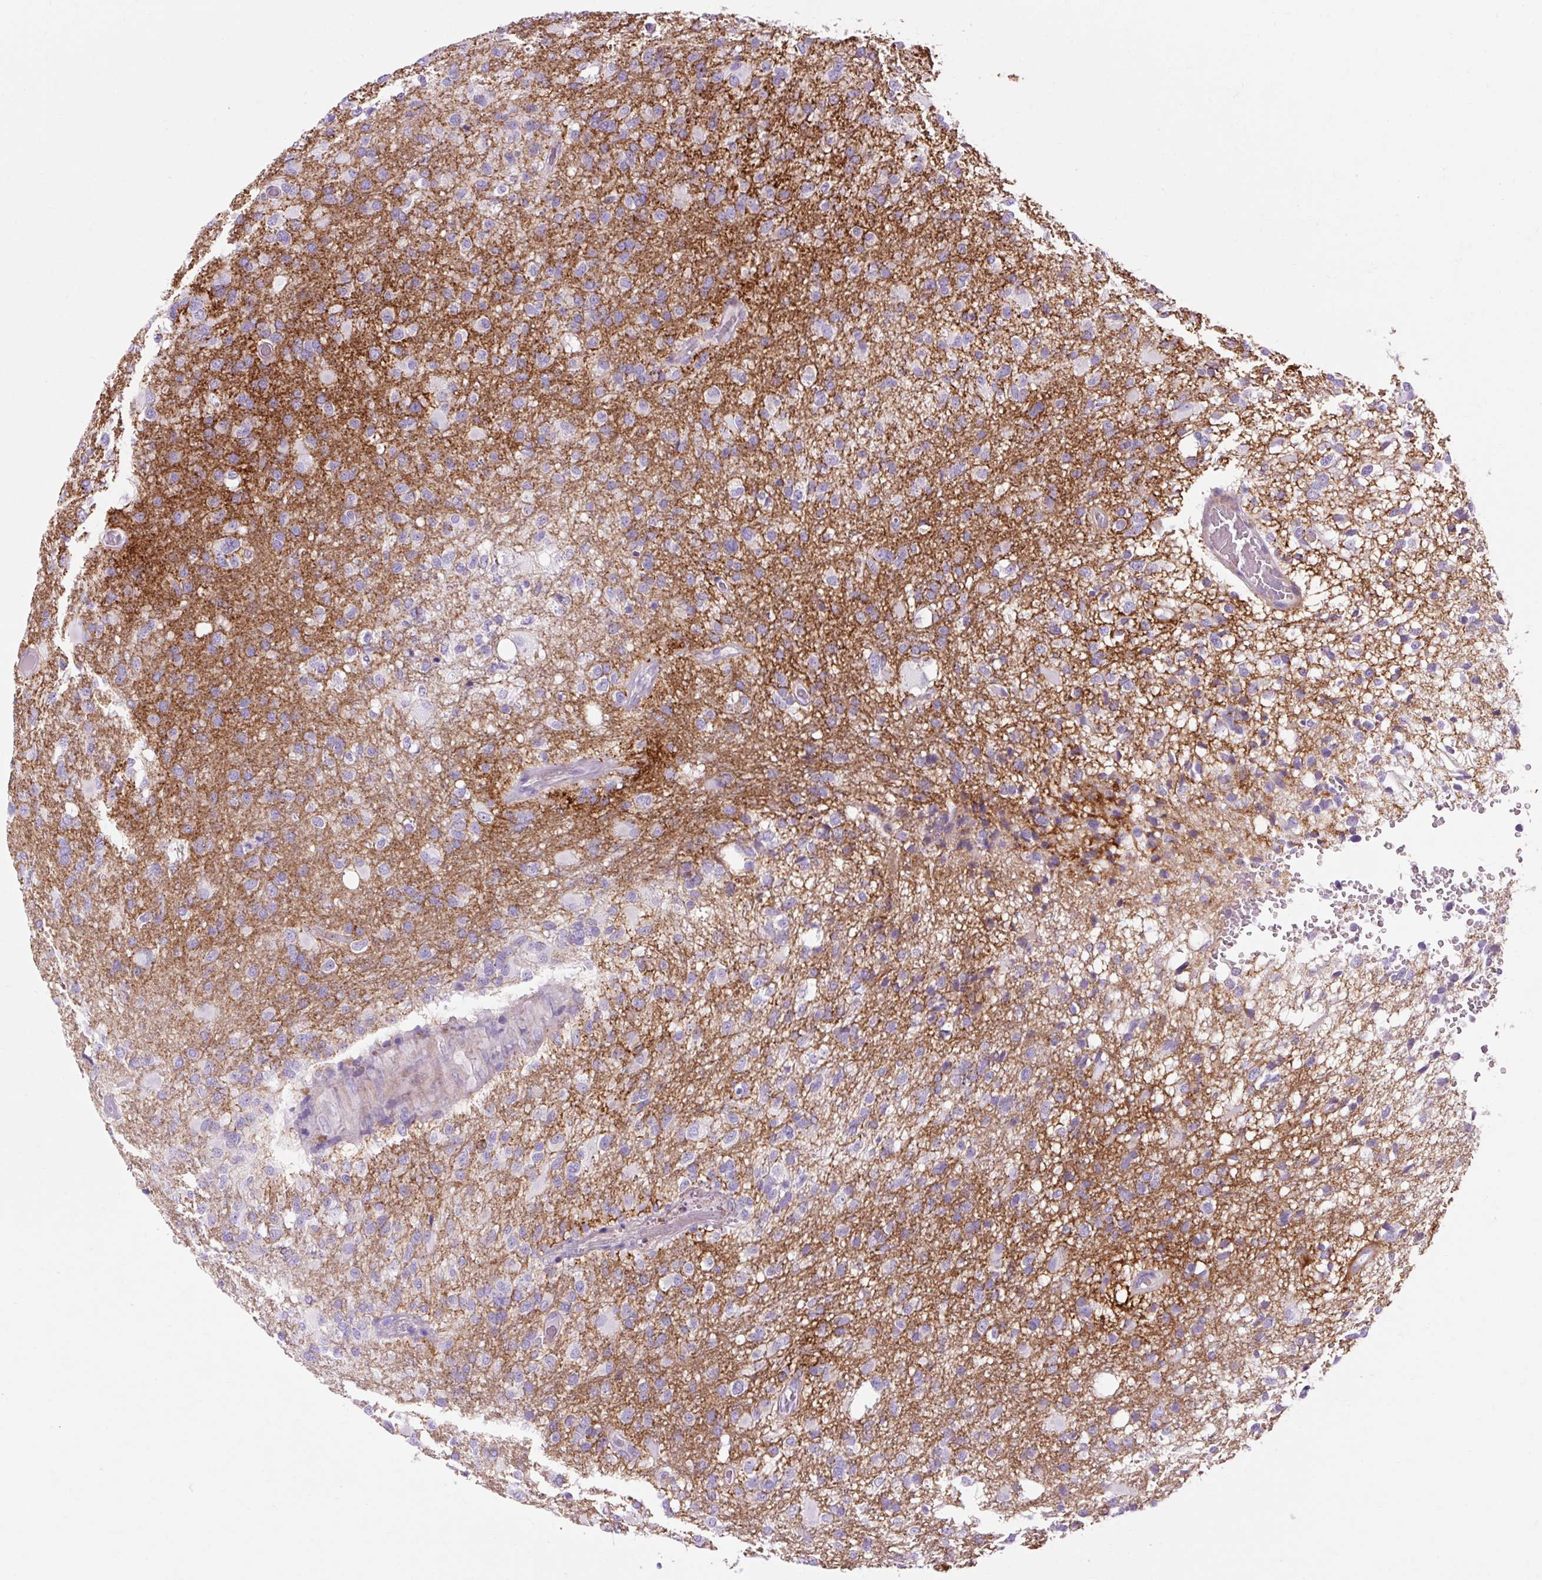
{"staining": {"intensity": "negative", "quantity": "none", "location": "none"}, "tissue": "glioma", "cell_type": "Tumor cells", "image_type": "cancer", "snomed": [{"axis": "morphology", "description": "Glioma, malignant, High grade"}, {"axis": "topography", "description": "Brain"}], "caption": "This is an IHC micrograph of human glioma. There is no expression in tumor cells.", "gene": "OOEP", "patient": {"sex": "female", "age": 74}}